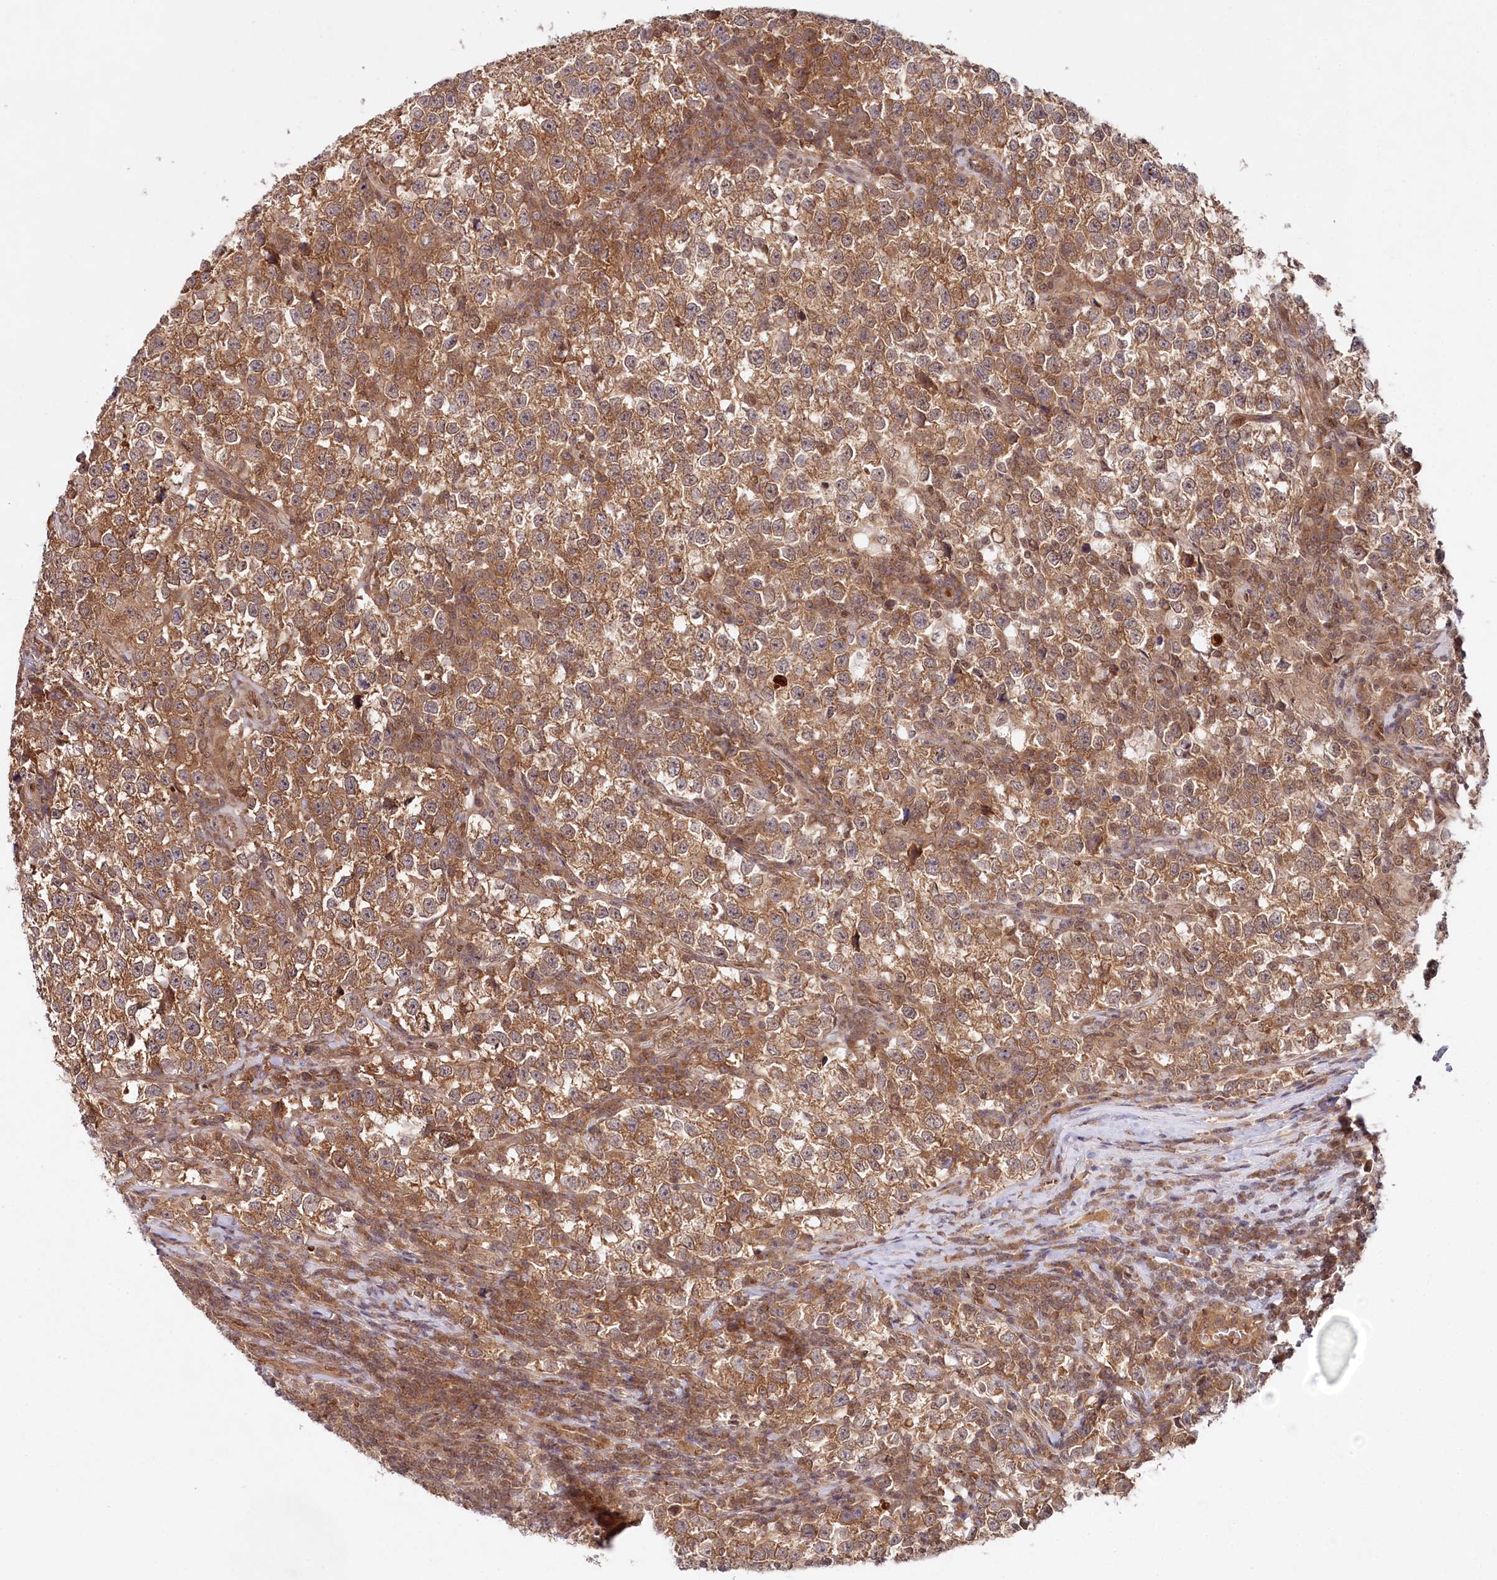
{"staining": {"intensity": "moderate", "quantity": ">75%", "location": "cytoplasmic/membranous"}, "tissue": "testis cancer", "cell_type": "Tumor cells", "image_type": "cancer", "snomed": [{"axis": "morphology", "description": "Normal tissue, NOS"}, {"axis": "morphology", "description": "Seminoma, NOS"}, {"axis": "topography", "description": "Testis"}], "caption": "Immunohistochemistry of seminoma (testis) displays medium levels of moderate cytoplasmic/membranous staining in about >75% of tumor cells.", "gene": "CCDC65", "patient": {"sex": "male", "age": 43}}